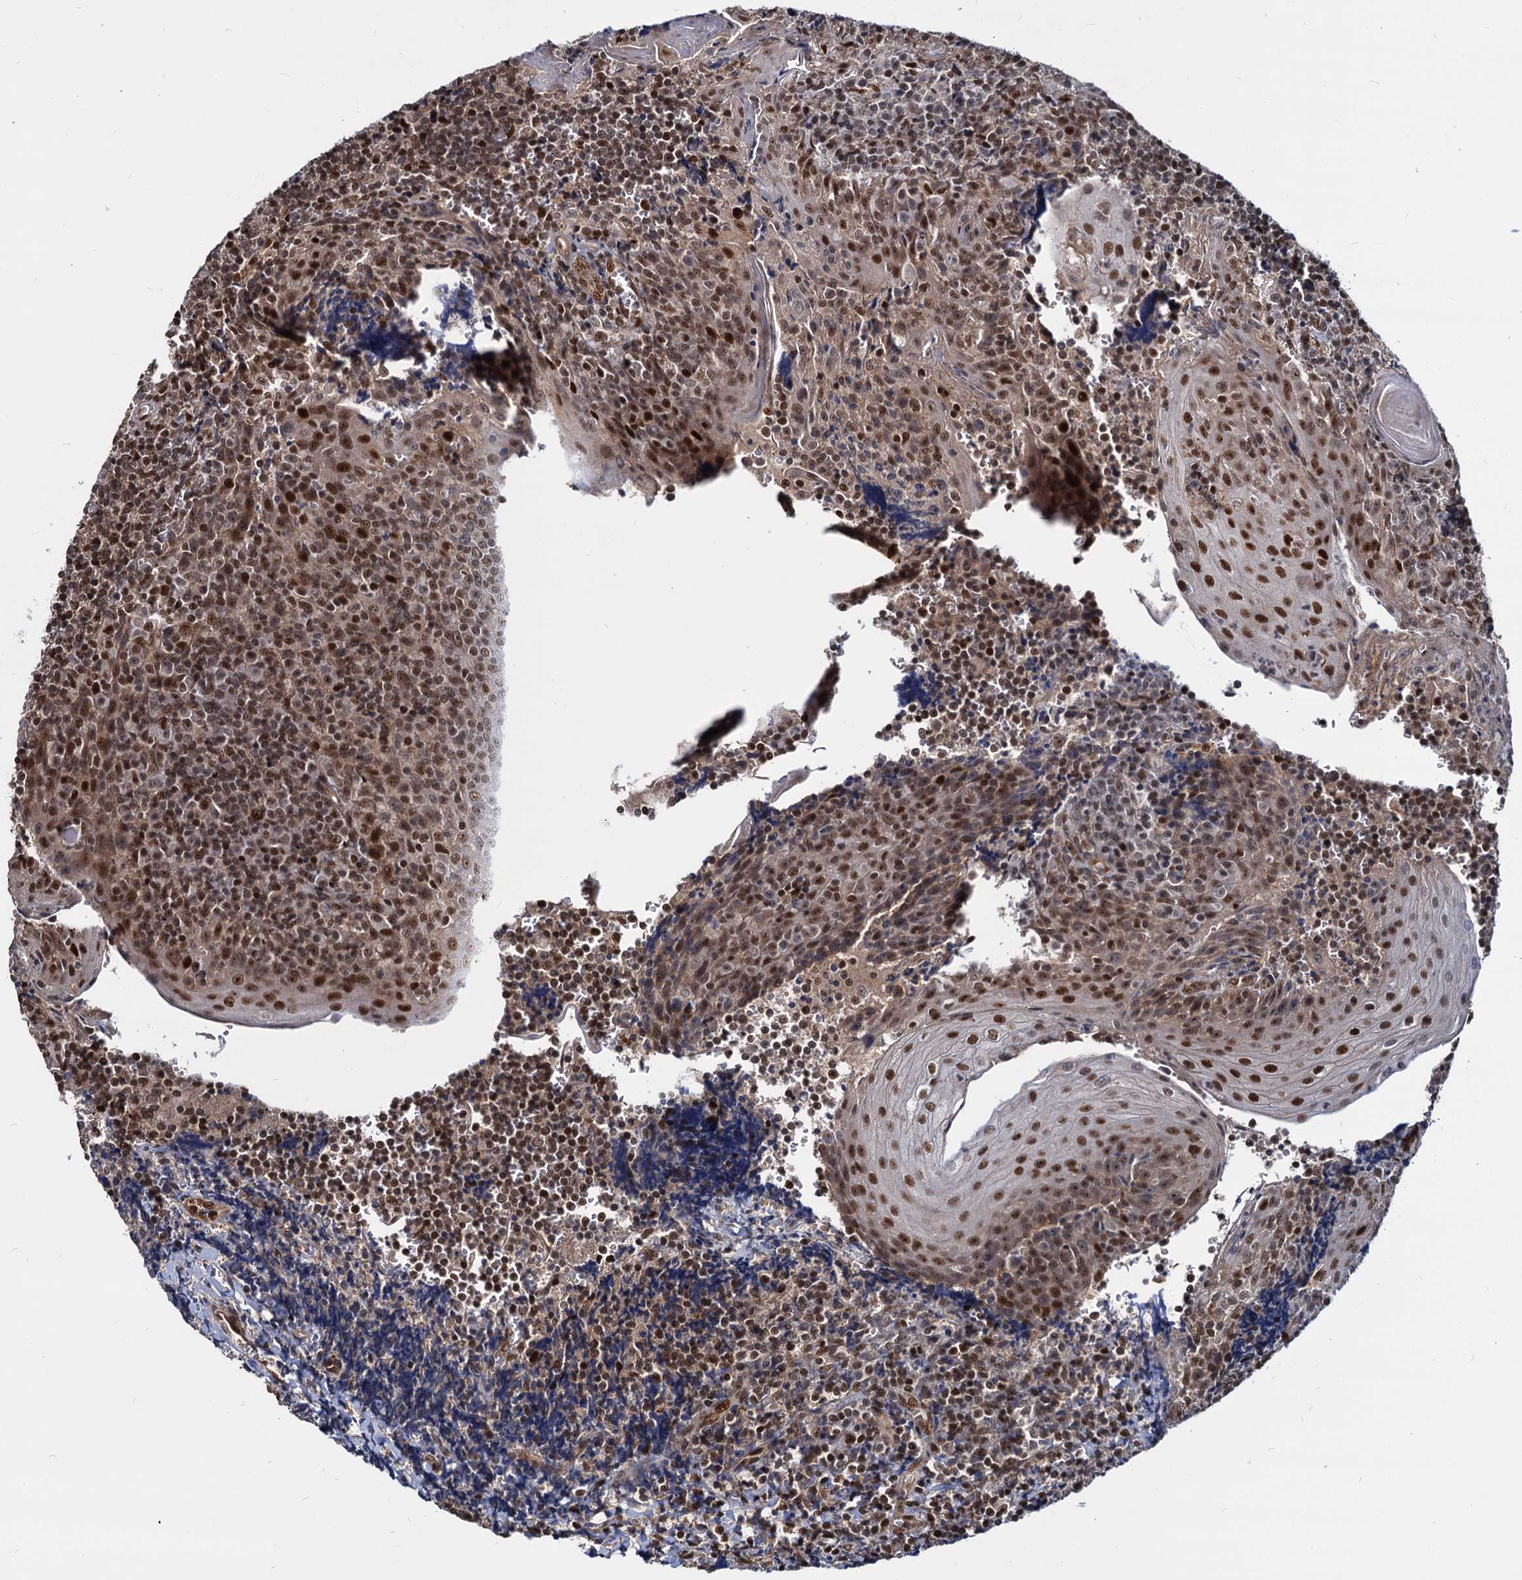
{"staining": {"intensity": "strong", "quantity": "<25%", "location": "nuclear"}, "tissue": "tonsil", "cell_type": "Germinal center cells", "image_type": "normal", "snomed": [{"axis": "morphology", "description": "Normal tissue, NOS"}, {"axis": "topography", "description": "Tonsil"}], "caption": "Unremarkable tonsil displays strong nuclear positivity in approximately <25% of germinal center cells, visualized by immunohistochemistry. The protein is stained brown, and the nuclei are stained in blue (DAB (3,3'-diaminobenzidine) IHC with brightfield microscopy, high magnification).", "gene": "UBLCP1", "patient": {"sex": "male", "age": 27}}